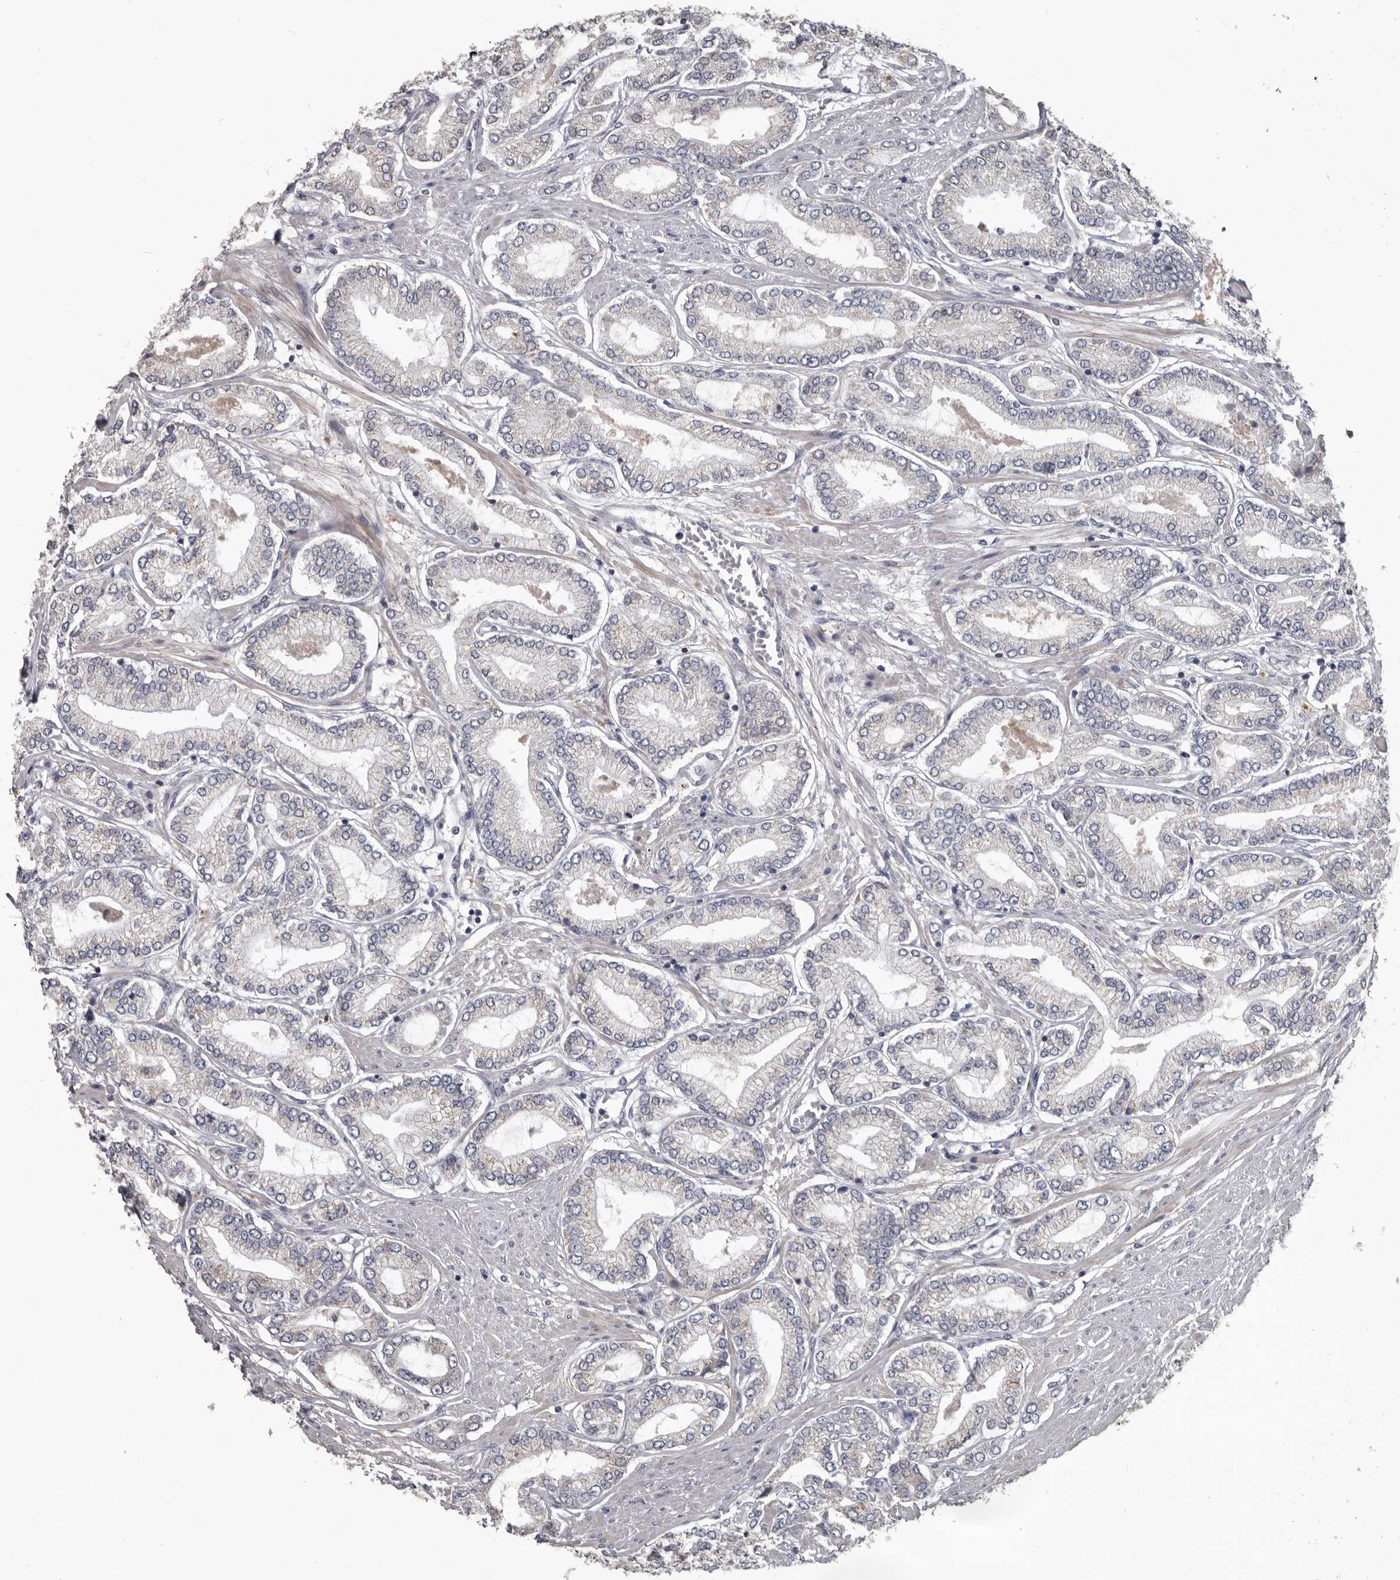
{"staining": {"intensity": "negative", "quantity": "none", "location": "none"}, "tissue": "prostate cancer", "cell_type": "Tumor cells", "image_type": "cancer", "snomed": [{"axis": "morphology", "description": "Adenocarcinoma, Low grade"}, {"axis": "topography", "description": "Prostate"}], "caption": "A high-resolution image shows immunohistochemistry staining of adenocarcinoma (low-grade) (prostate), which demonstrates no significant staining in tumor cells.", "gene": "ALDH5A1", "patient": {"sex": "male", "age": 63}}